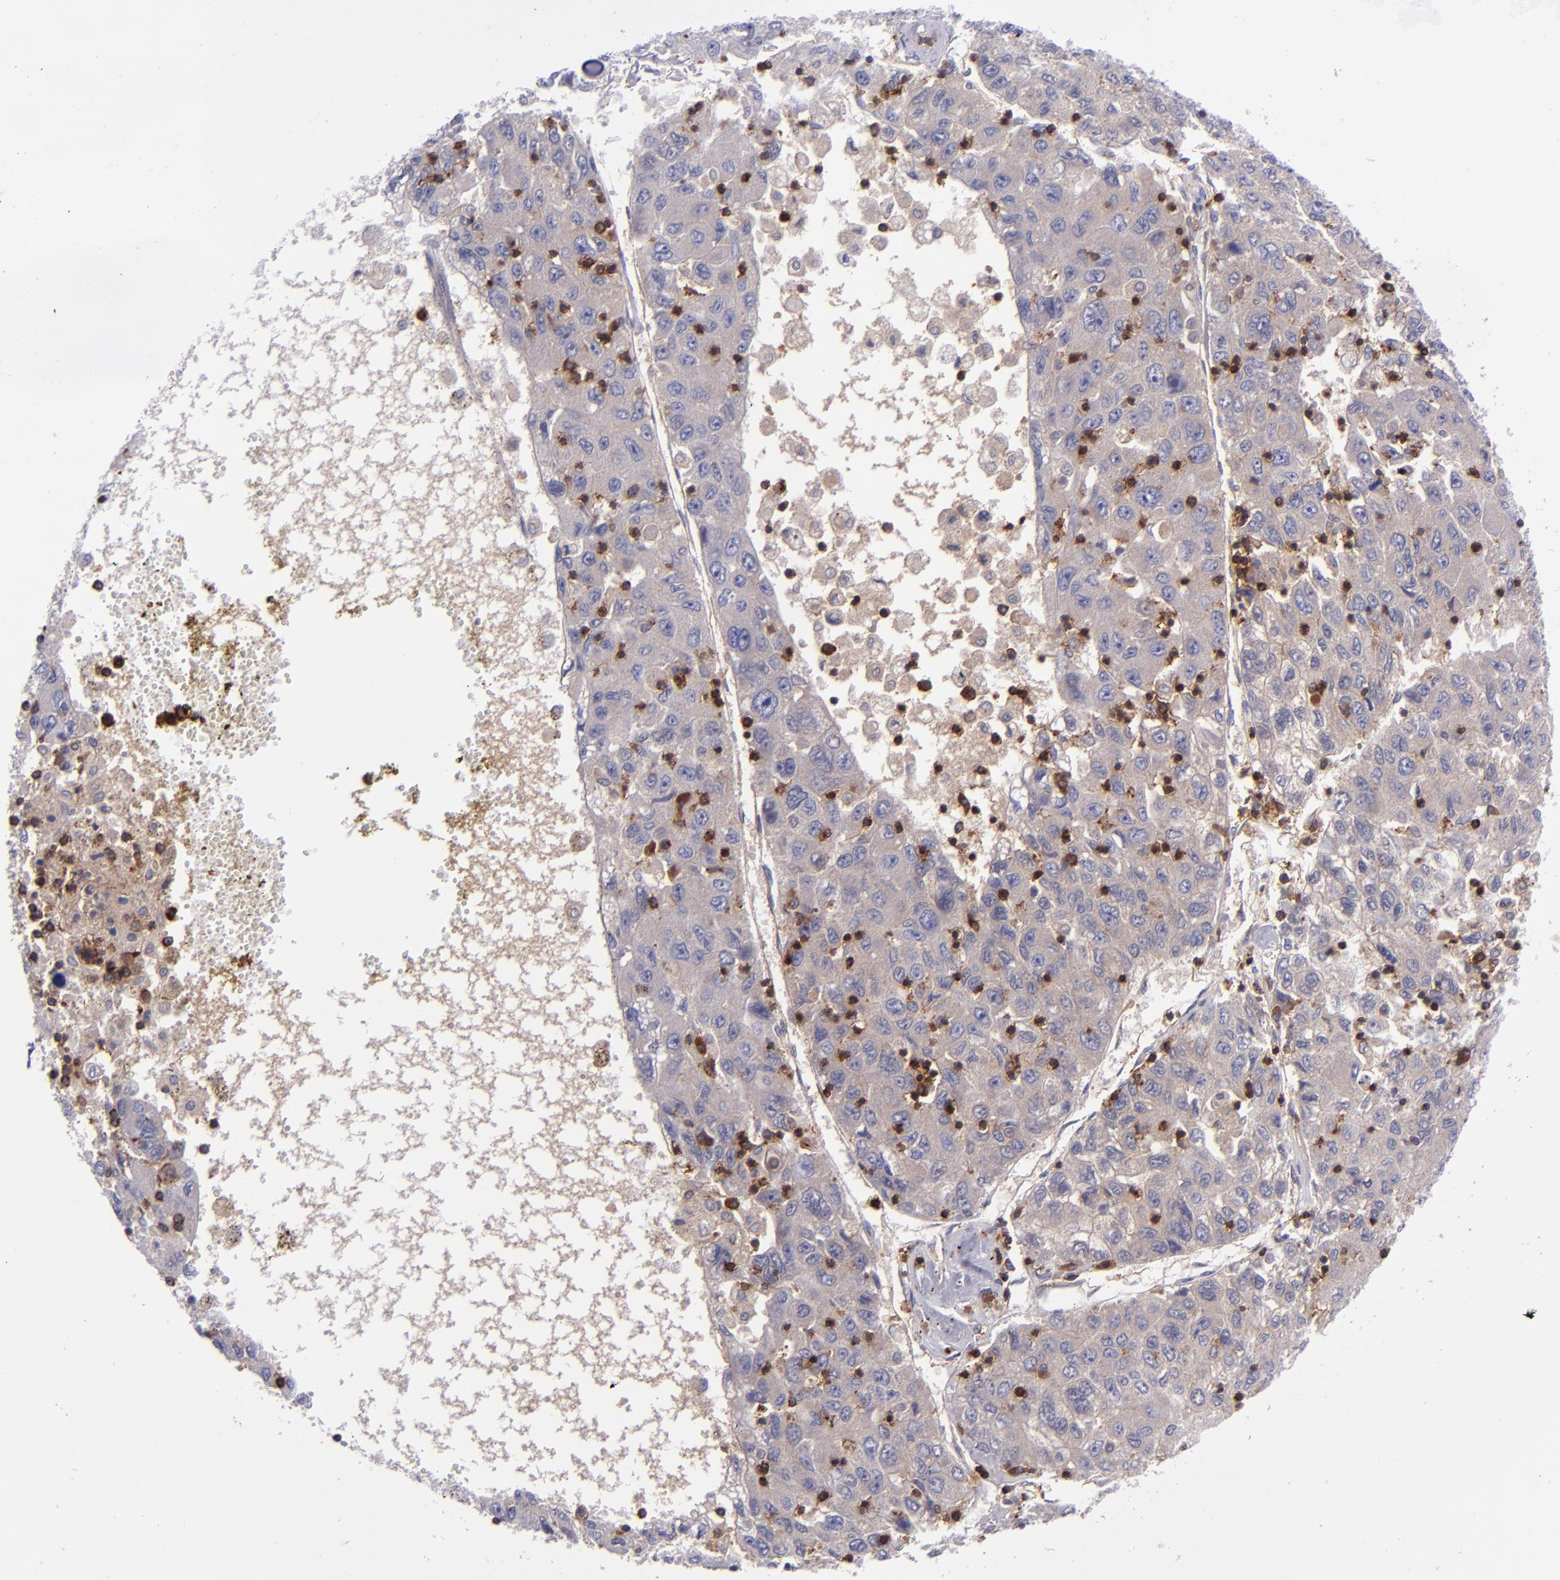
{"staining": {"intensity": "weak", "quantity": ">75%", "location": "cytoplasmic/membranous"}, "tissue": "liver cancer", "cell_type": "Tumor cells", "image_type": "cancer", "snomed": [{"axis": "morphology", "description": "Carcinoma, Hepatocellular, NOS"}, {"axis": "topography", "description": "Liver"}], "caption": "About >75% of tumor cells in human liver hepatocellular carcinoma show weak cytoplasmic/membranous protein expression as visualized by brown immunohistochemical staining.", "gene": "ICAM3", "patient": {"sex": "male", "age": 49}}